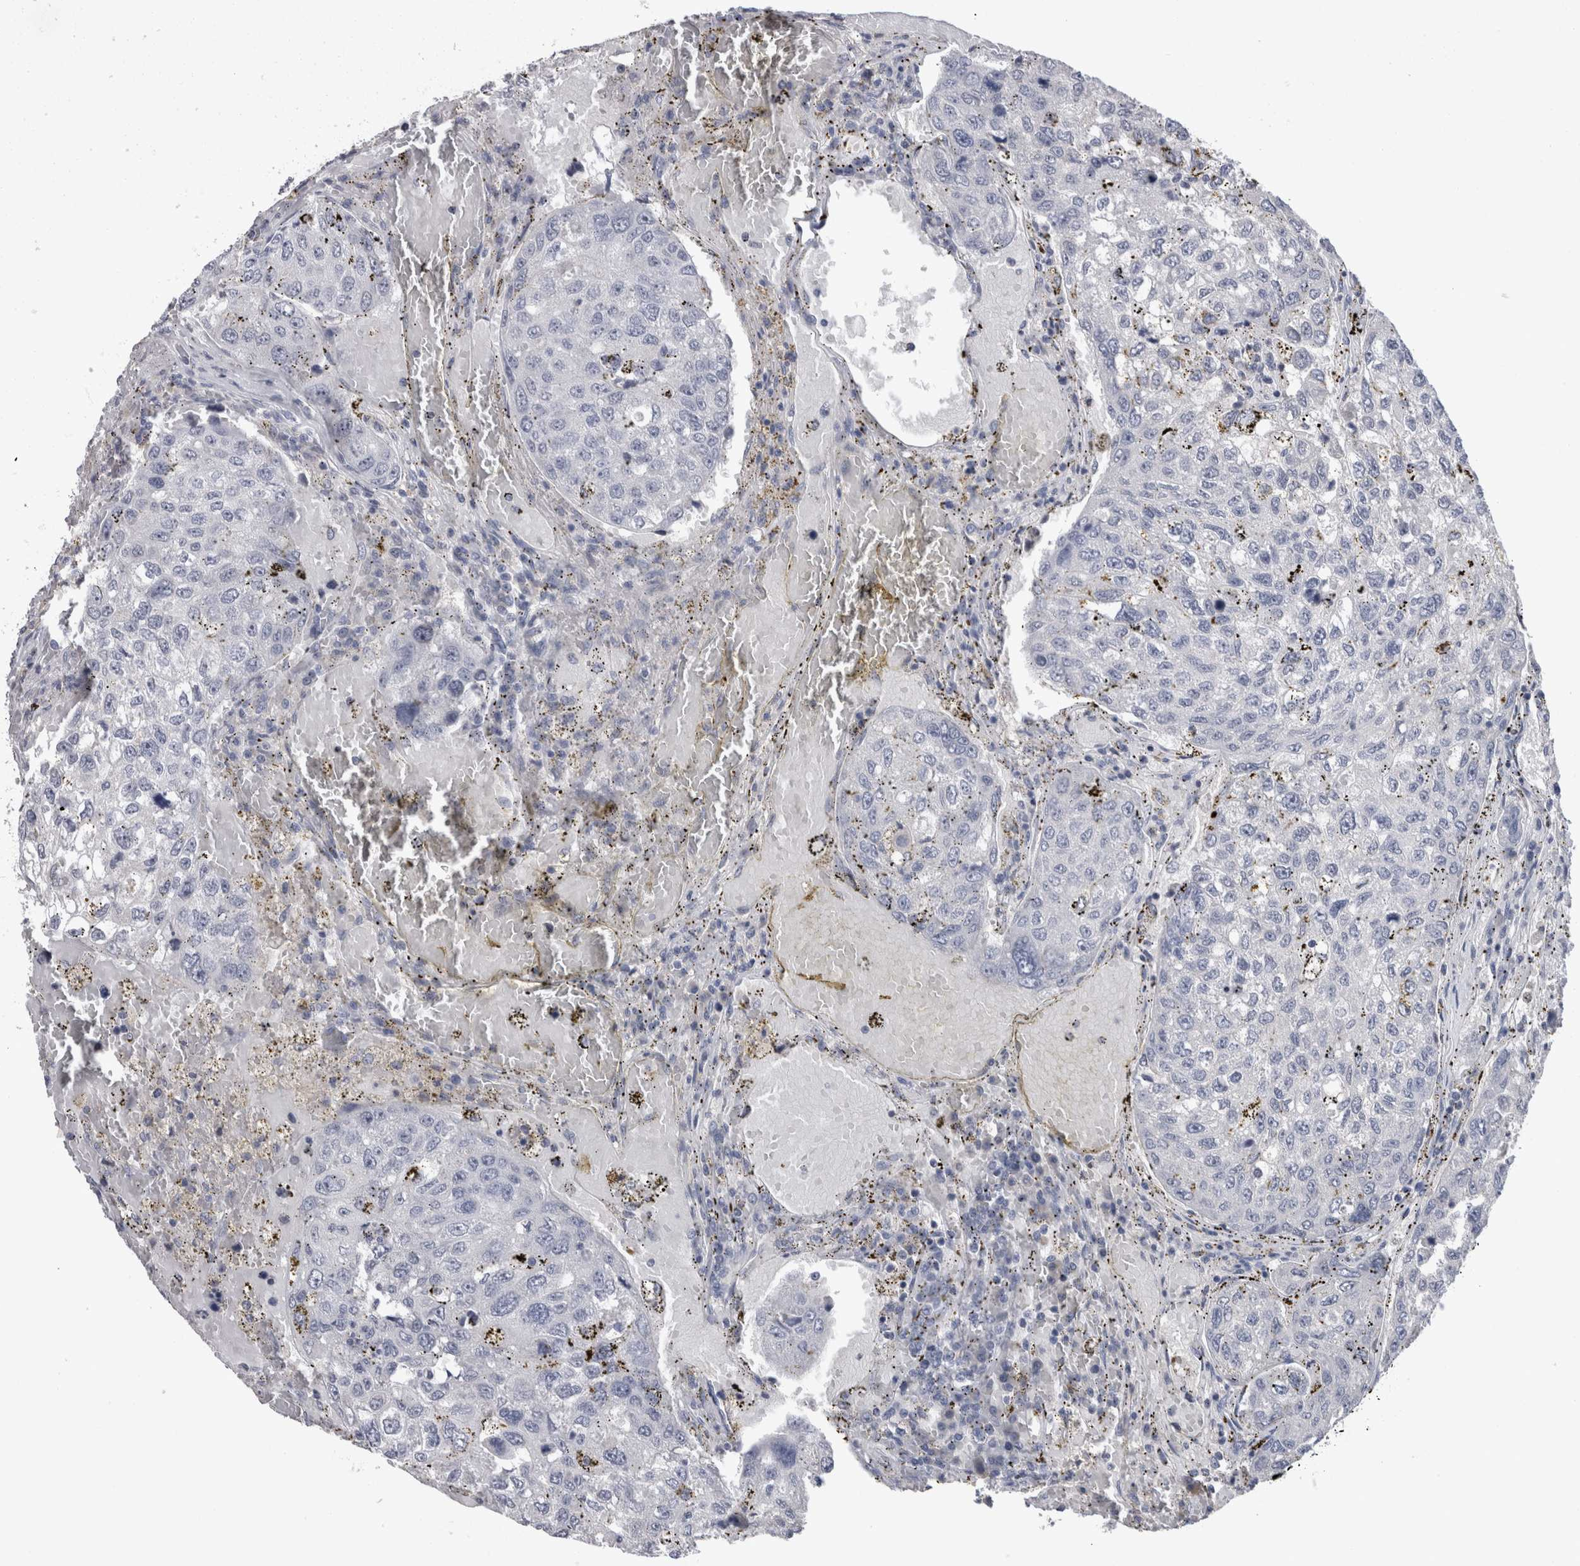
{"staining": {"intensity": "negative", "quantity": "none", "location": "none"}, "tissue": "urothelial cancer", "cell_type": "Tumor cells", "image_type": "cancer", "snomed": [{"axis": "morphology", "description": "Urothelial carcinoma, High grade"}, {"axis": "topography", "description": "Lymph node"}, {"axis": "topography", "description": "Urinary bladder"}], "caption": "This is an immunohistochemistry image of human urothelial carcinoma (high-grade). There is no staining in tumor cells.", "gene": "REG1A", "patient": {"sex": "male", "age": 51}}